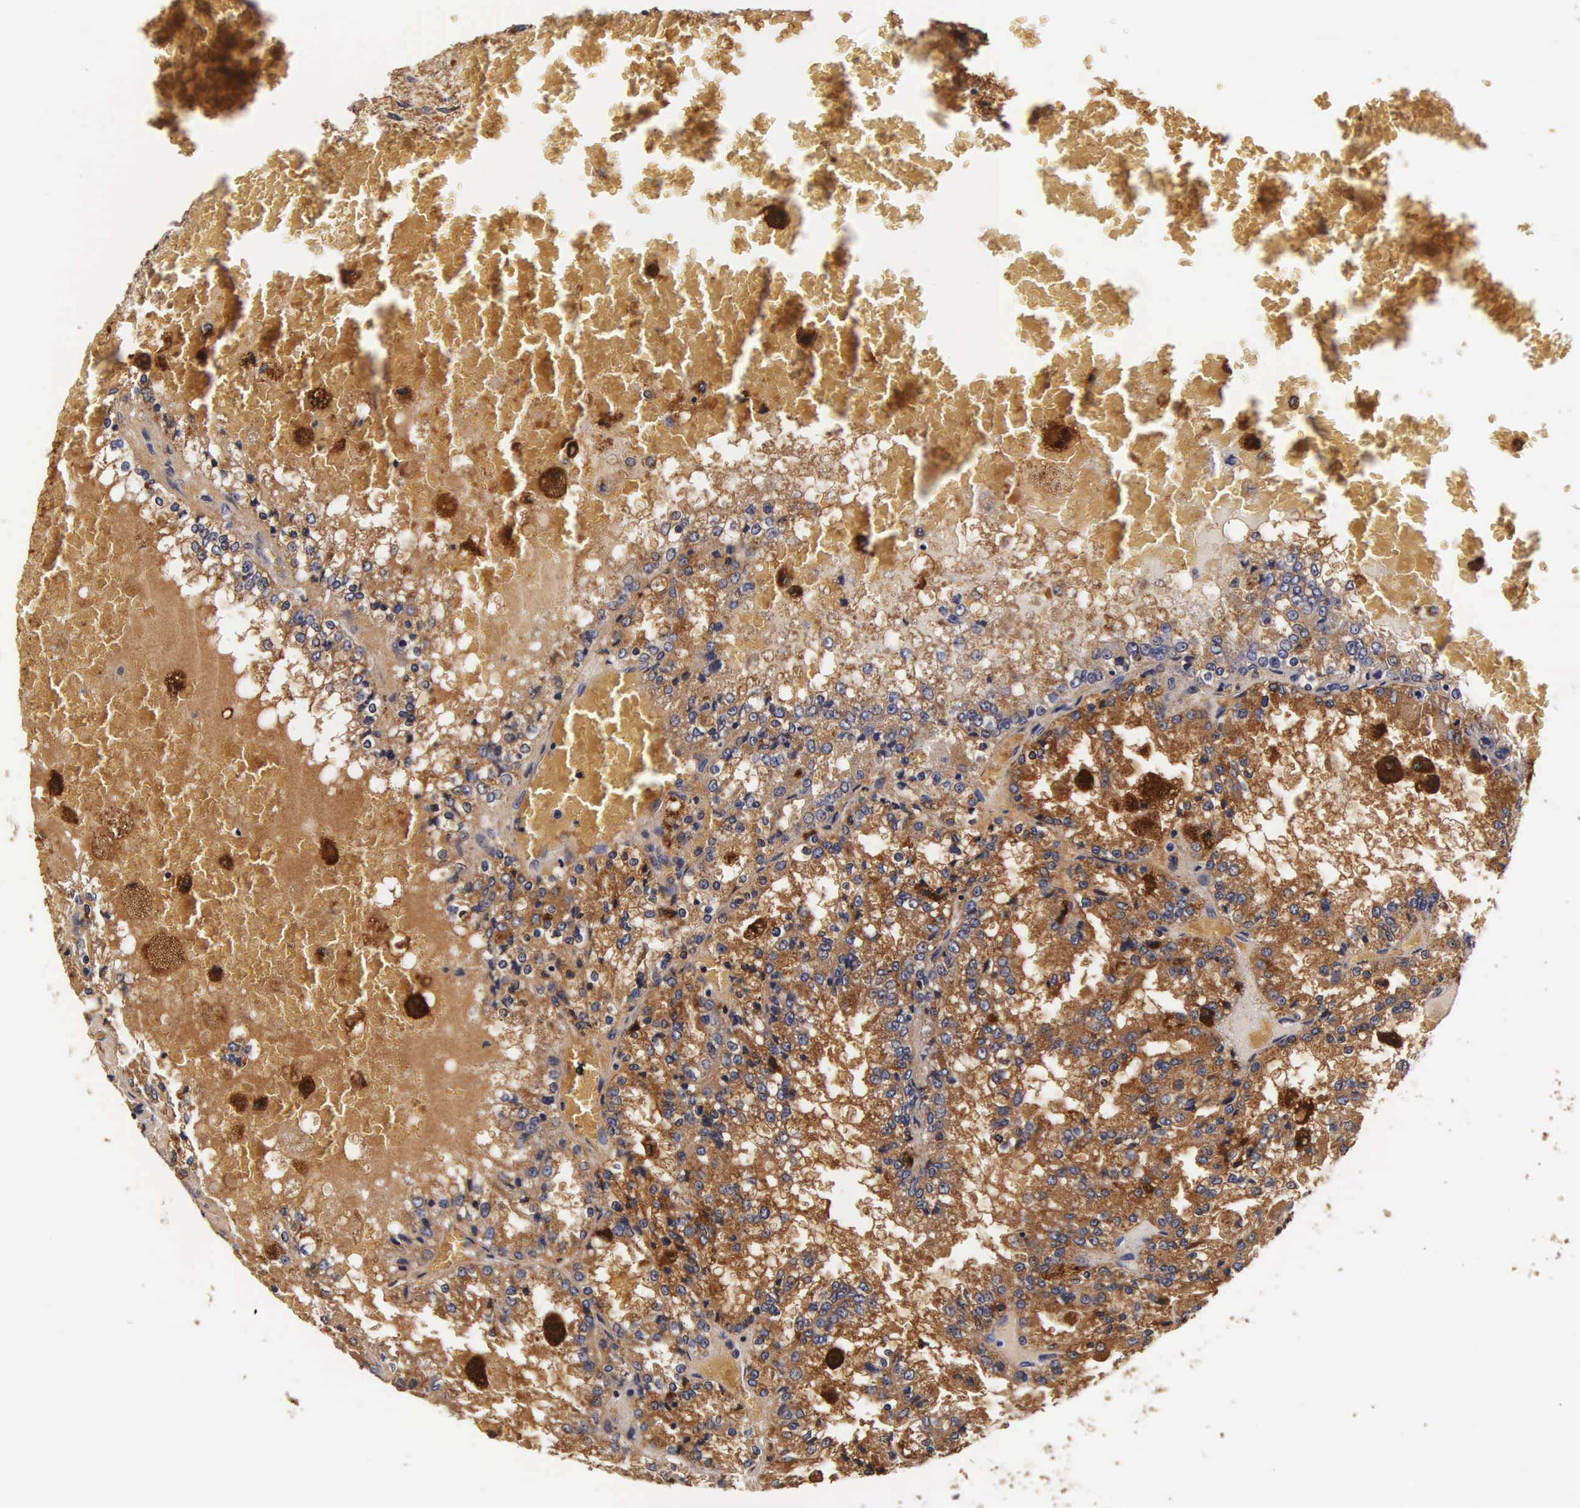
{"staining": {"intensity": "moderate", "quantity": "25%-75%", "location": "cytoplasmic/membranous"}, "tissue": "renal cancer", "cell_type": "Tumor cells", "image_type": "cancer", "snomed": [{"axis": "morphology", "description": "Adenocarcinoma, NOS"}, {"axis": "topography", "description": "Kidney"}], "caption": "Brown immunohistochemical staining in human renal adenocarcinoma demonstrates moderate cytoplasmic/membranous staining in about 25%-75% of tumor cells. (brown staining indicates protein expression, while blue staining denotes nuclei).", "gene": "CTSB", "patient": {"sex": "female", "age": 56}}